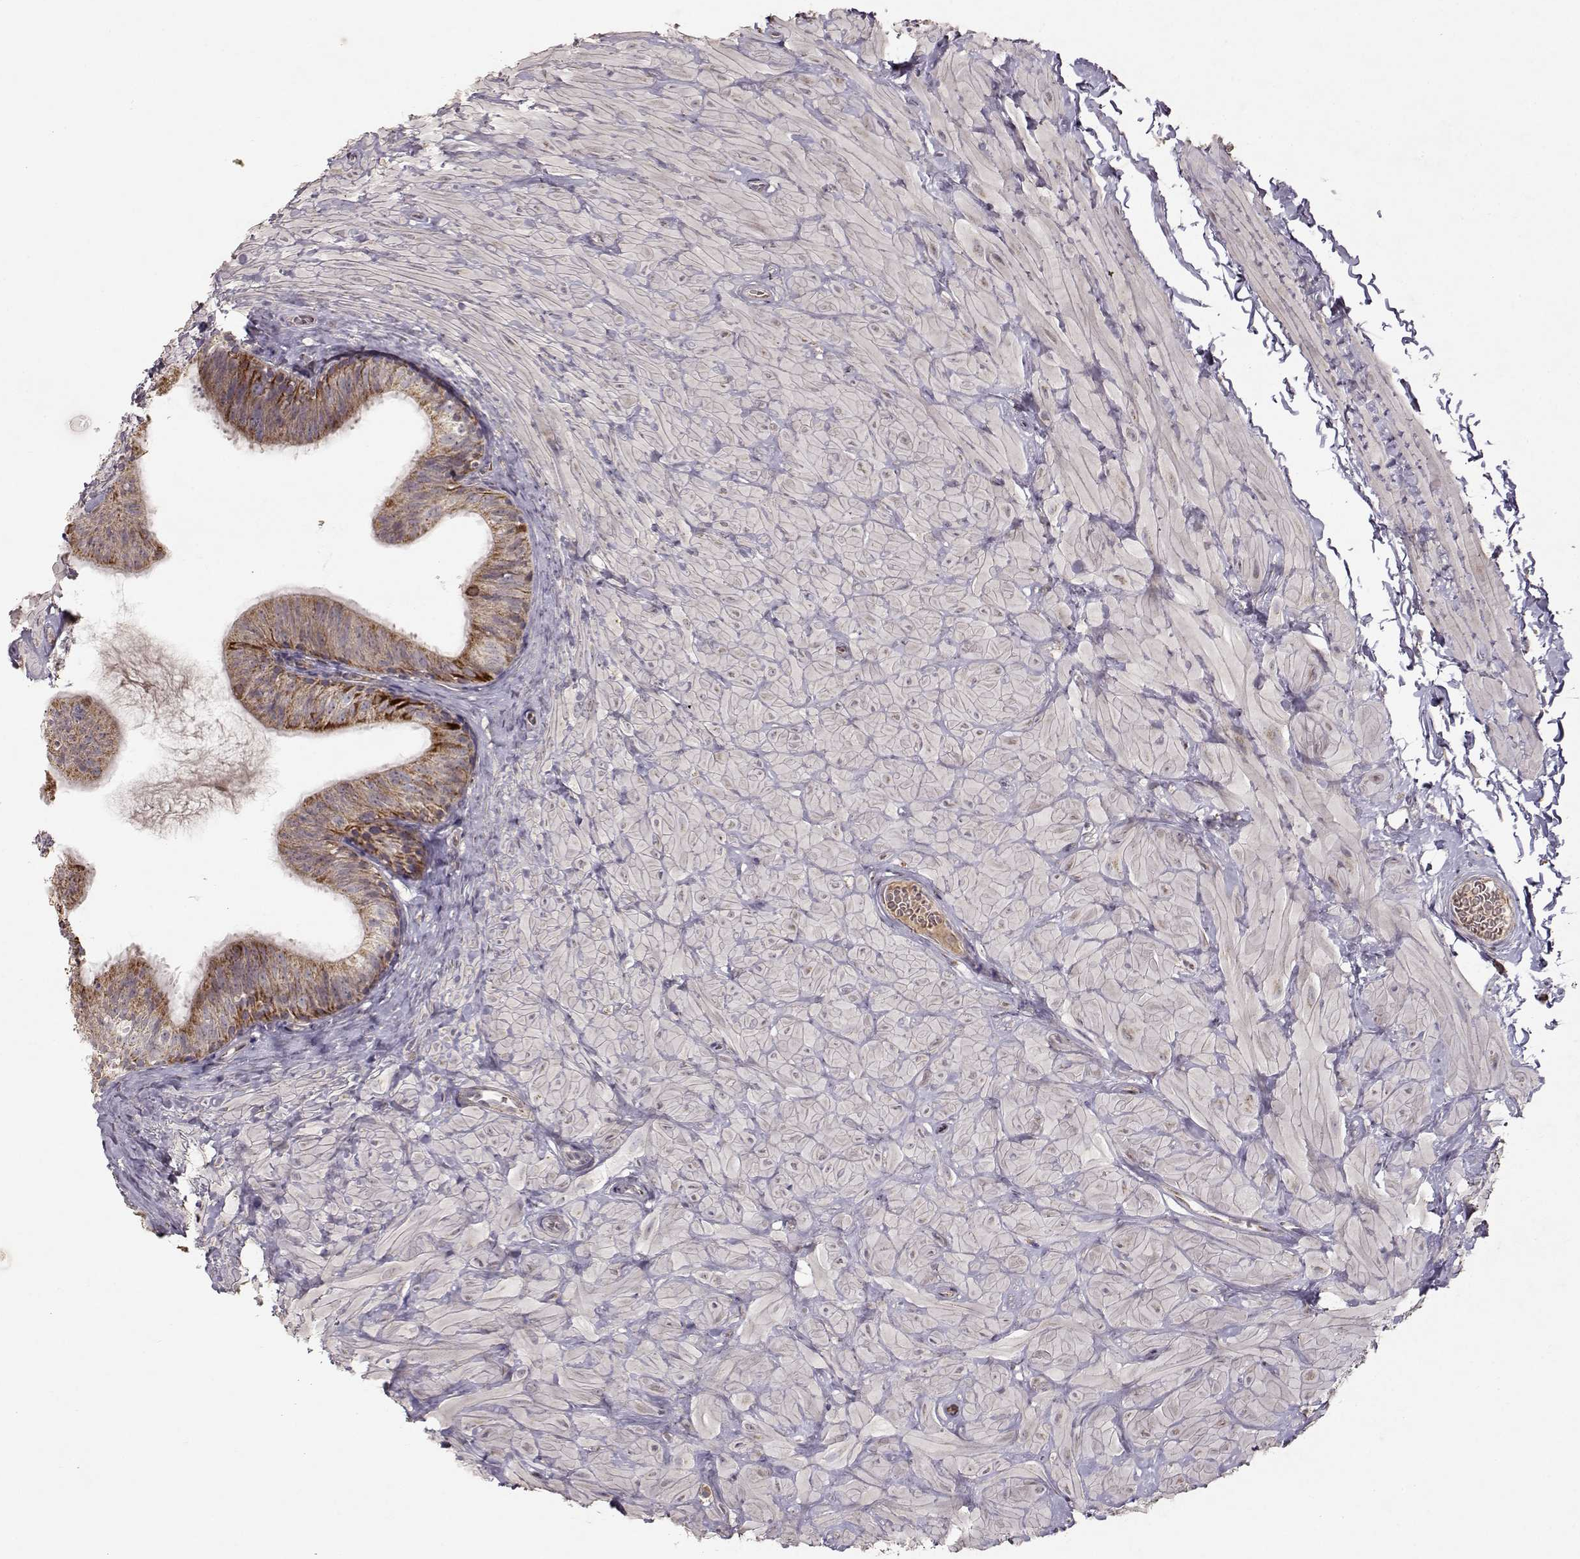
{"staining": {"intensity": "moderate", "quantity": ">75%", "location": "cytoplasmic/membranous"}, "tissue": "epididymis", "cell_type": "Glandular cells", "image_type": "normal", "snomed": [{"axis": "morphology", "description": "Normal tissue, NOS"}, {"axis": "topography", "description": "Epididymis"}, {"axis": "topography", "description": "Vas deferens"}], "caption": "Moderate cytoplasmic/membranous protein staining is identified in approximately >75% of glandular cells in epididymis. (DAB (3,3'-diaminobenzidine) IHC with brightfield microscopy, high magnification).", "gene": "CMTM3", "patient": {"sex": "male", "age": 23}}